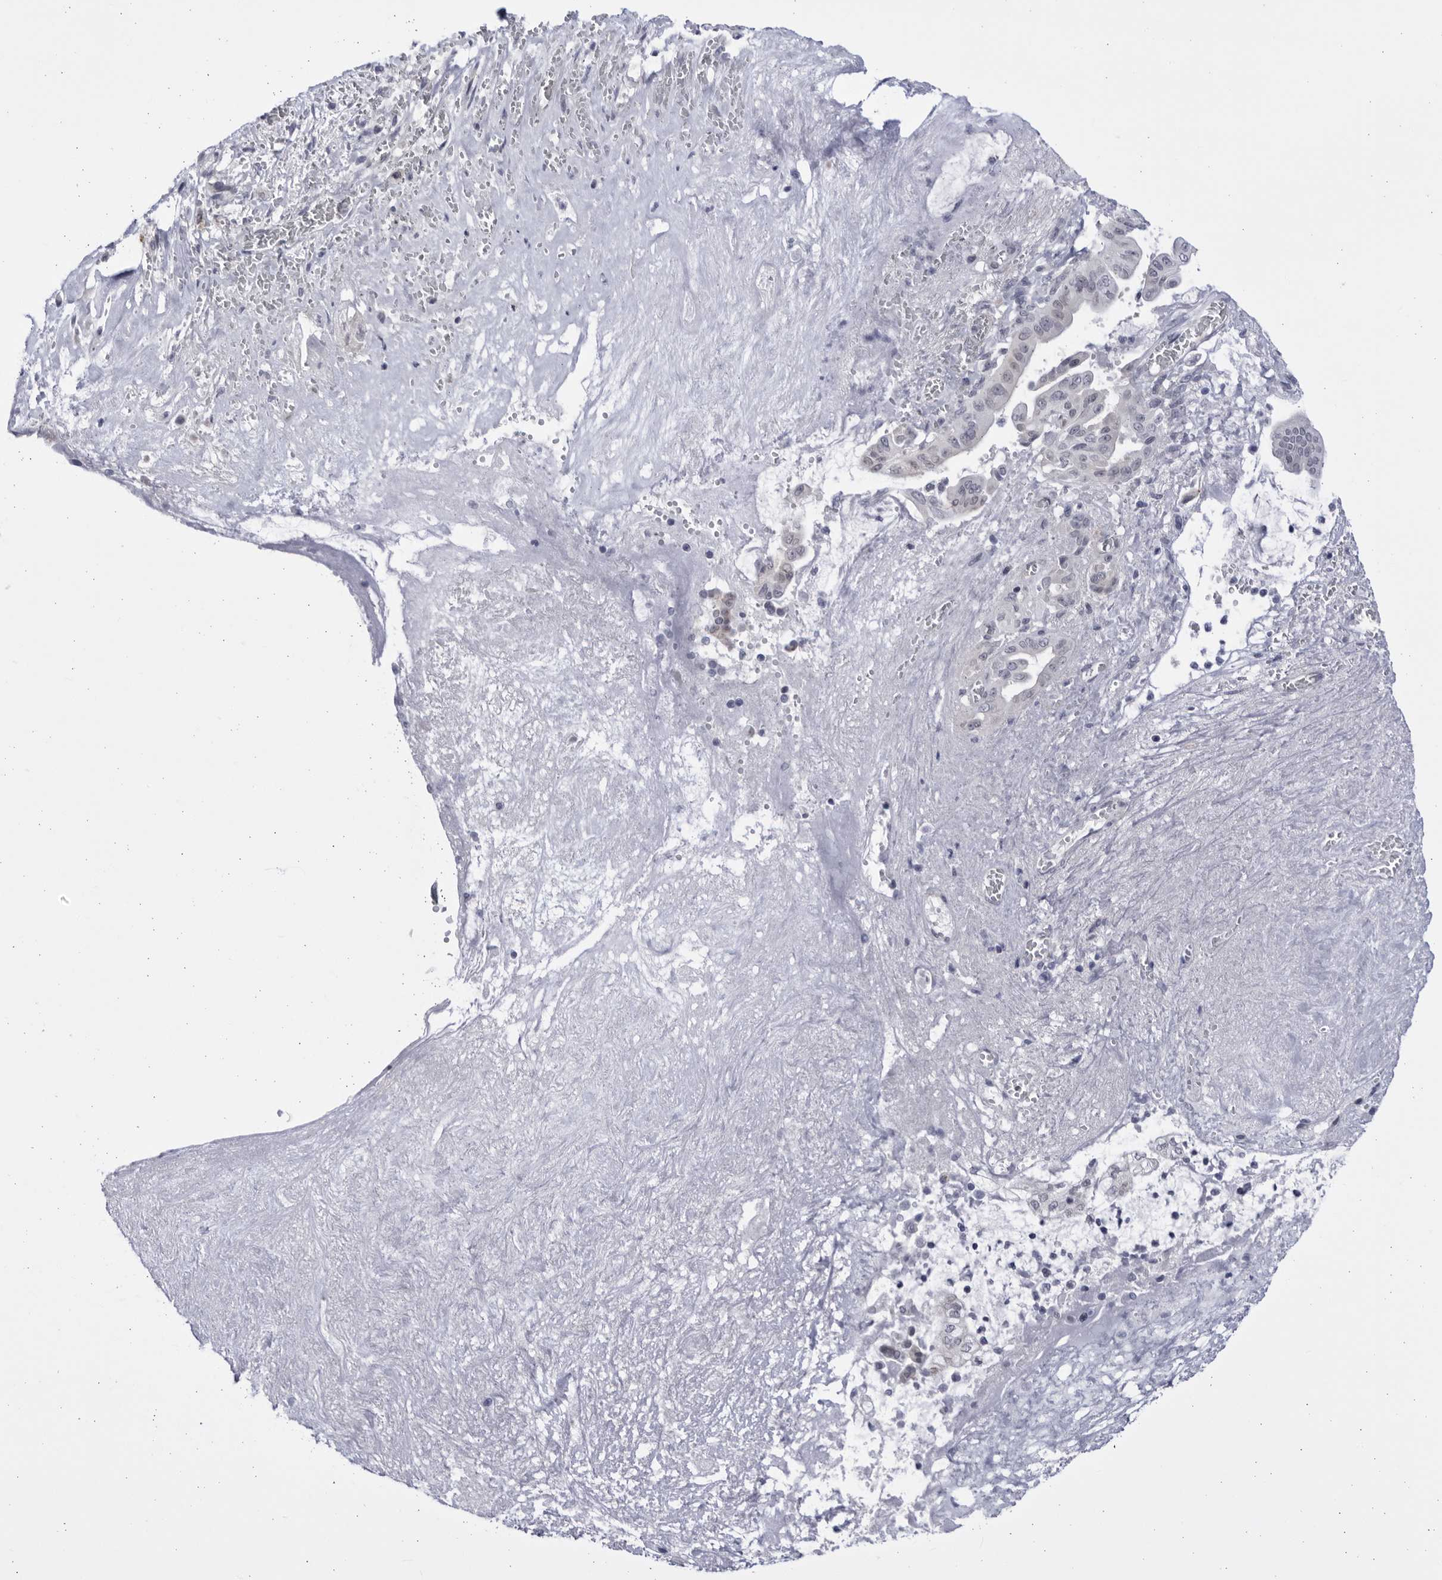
{"staining": {"intensity": "weak", "quantity": "<25%", "location": "cytoplasmic/membranous"}, "tissue": "pancreatic cancer", "cell_type": "Tumor cells", "image_type": "cancer", "snomed": [{"axis": "morphology", "description": "Adenocarcinoma, NOS"}, {"axis": "topography", "description": "Pancreas"}], "caption": "Immunohistochemical staining of pancreatic cancer exhibits no significant staining in tumor cells.", "gene": "CCDC181", "patient": {"sex": "male", "age": 58}}